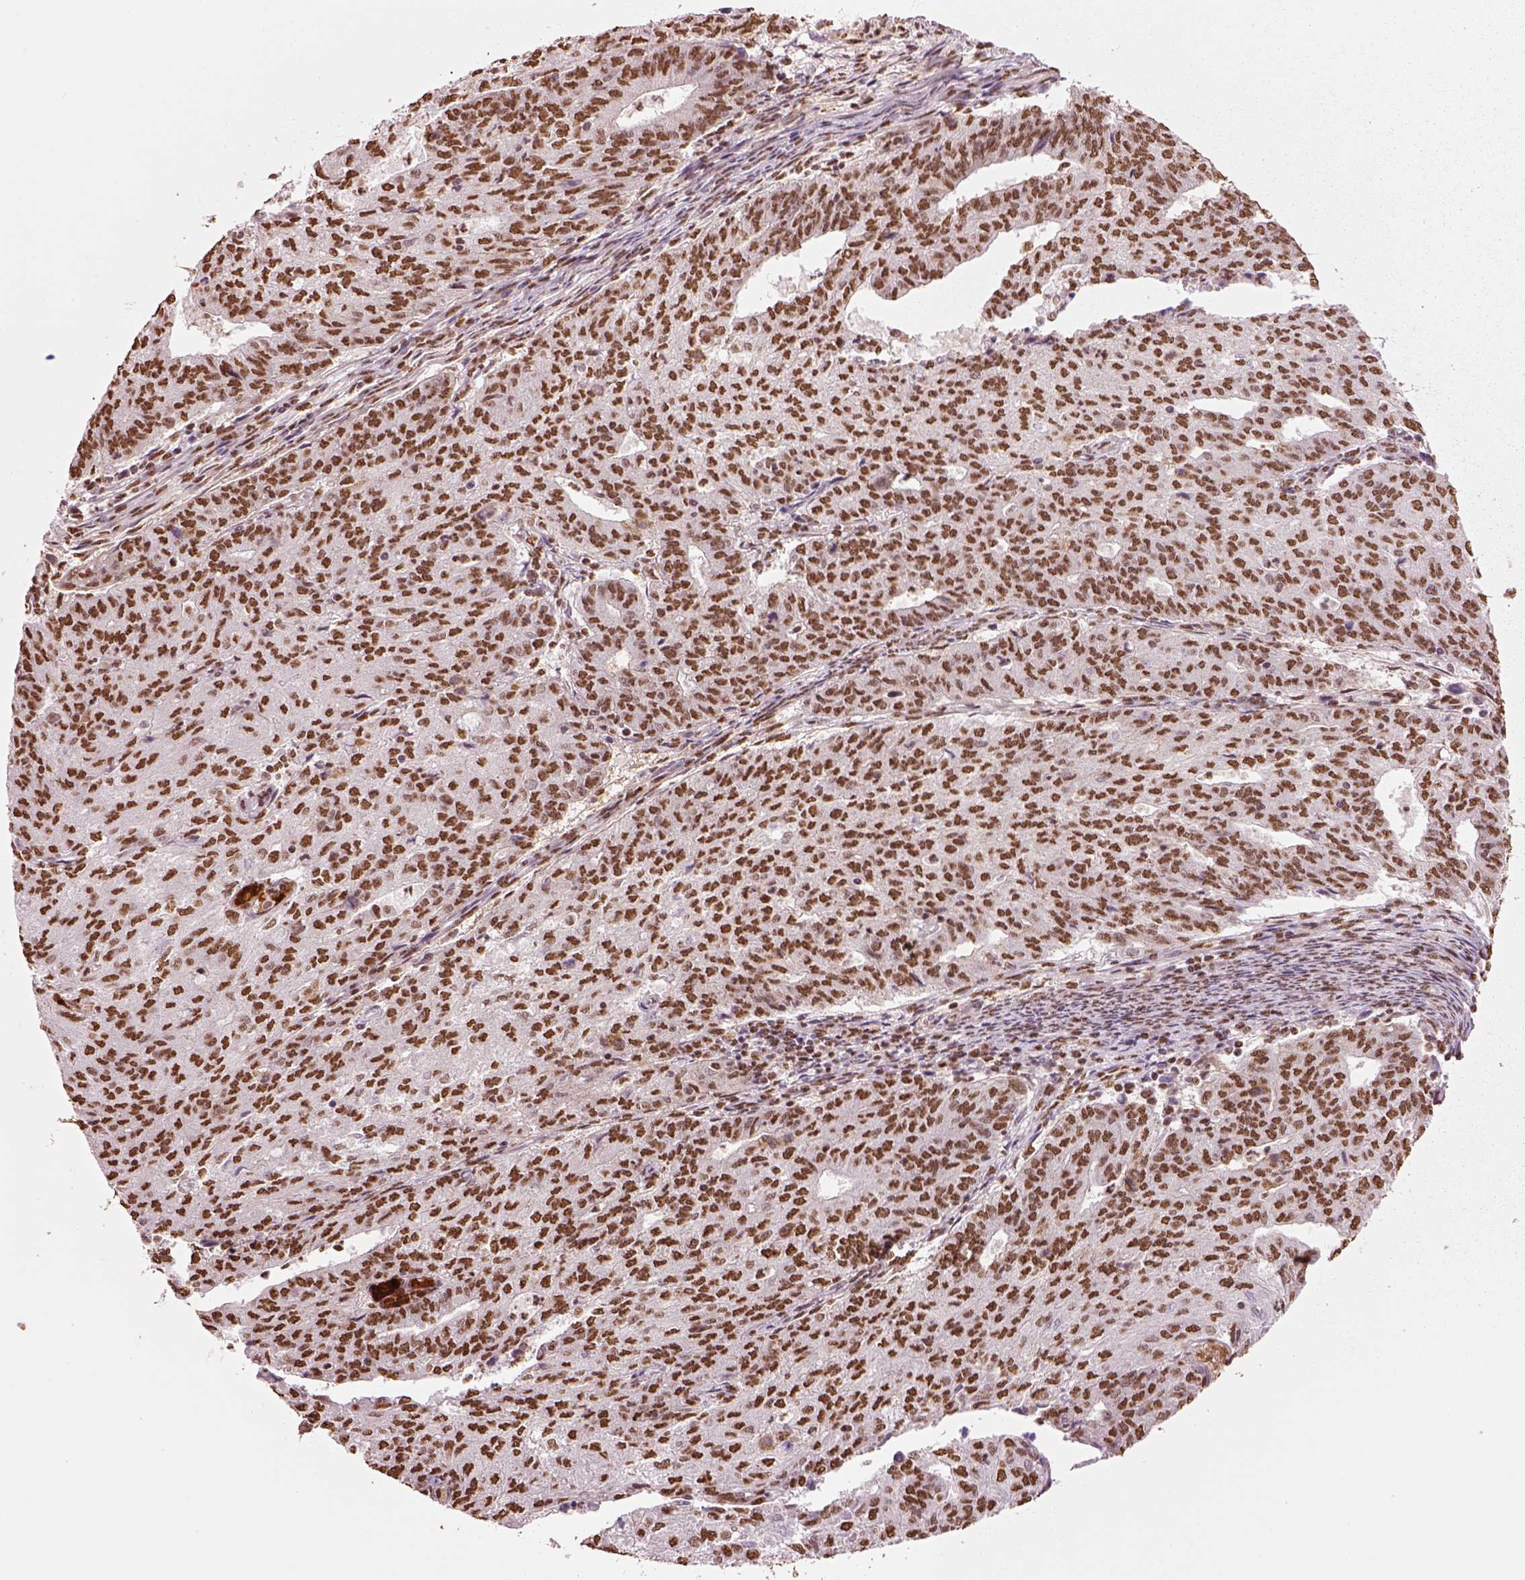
{"staining": {"intensity": "strong", "quantity": ">75%", "location": "nuclear"}, "tissue": "endometrial cancer", "cell_type": "Tumor cells", "image_type": "cancer", "snomed": [{"axis": "morphology", "description": "Adenocarcinoma, NOS"}, {"axis": "topography", "description": "Endometrium"}], "caption": "Immunohistochemistry (IHC) (DAB (3,3'-diaminobenzidine)) staining of endometrial cancer reveals strong nuclear protein staining in approximately >75% of tumor cells.", "gene": "DDX3X", "patient": {"sex": "female", "age": 82}}